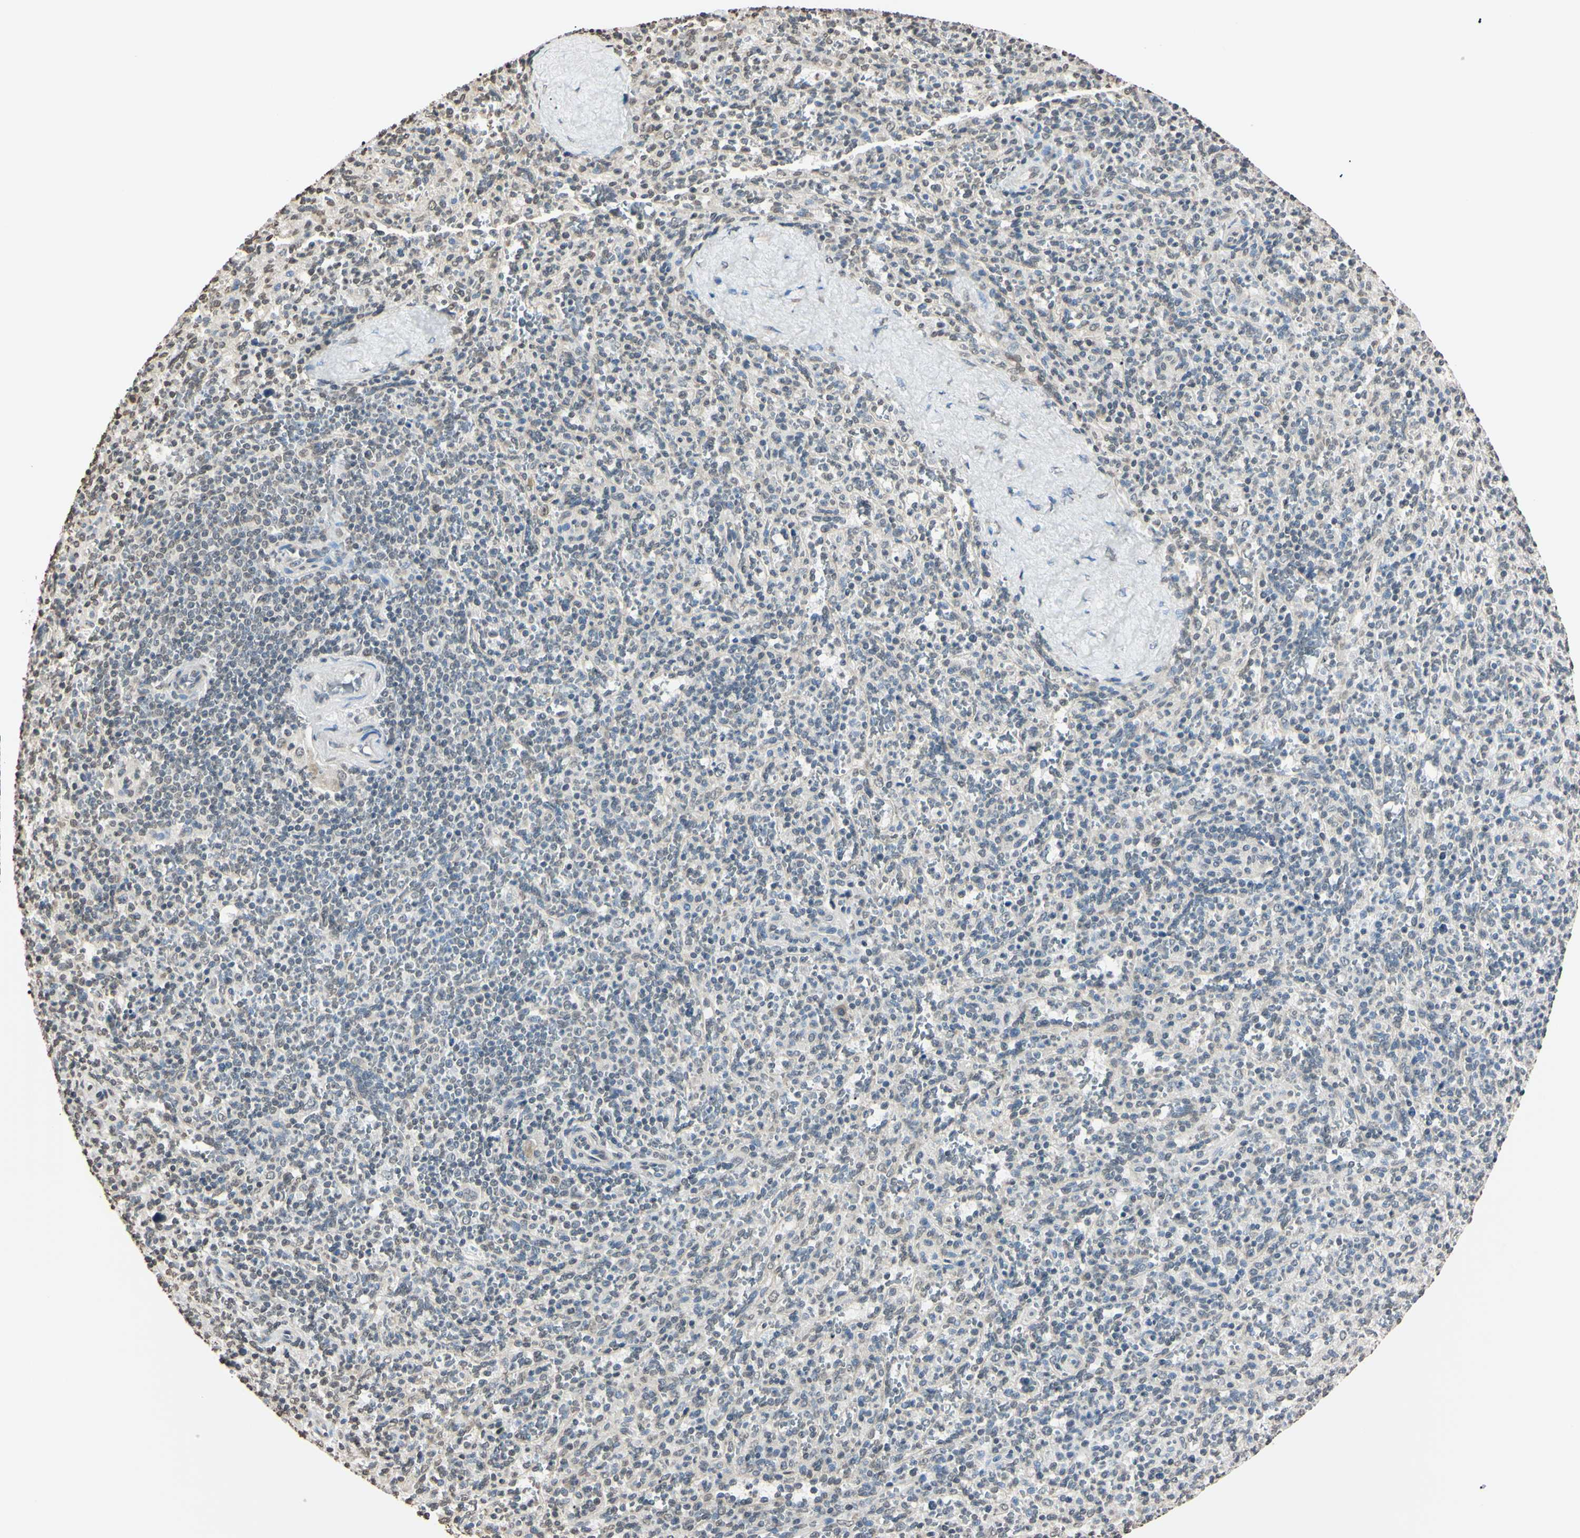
{"staining": {"intensity": "weak", "quantity": "<25%", "location": "nuclear"}, "tissue": "spleen", "cell_type": "Cells in red pulp", "image_type": "normal", "snomed": [{"axis": "morphology", "description": "Normal tissue, NOS"}, {"axis": "topography", "description": "Spleen"}], "caption": "Immunohistochemical staining of benign human spleen displays no significant positivity in cells in red pulp.", "gene": "CDC45", "patient": {"sex": "male", "age": 36}}